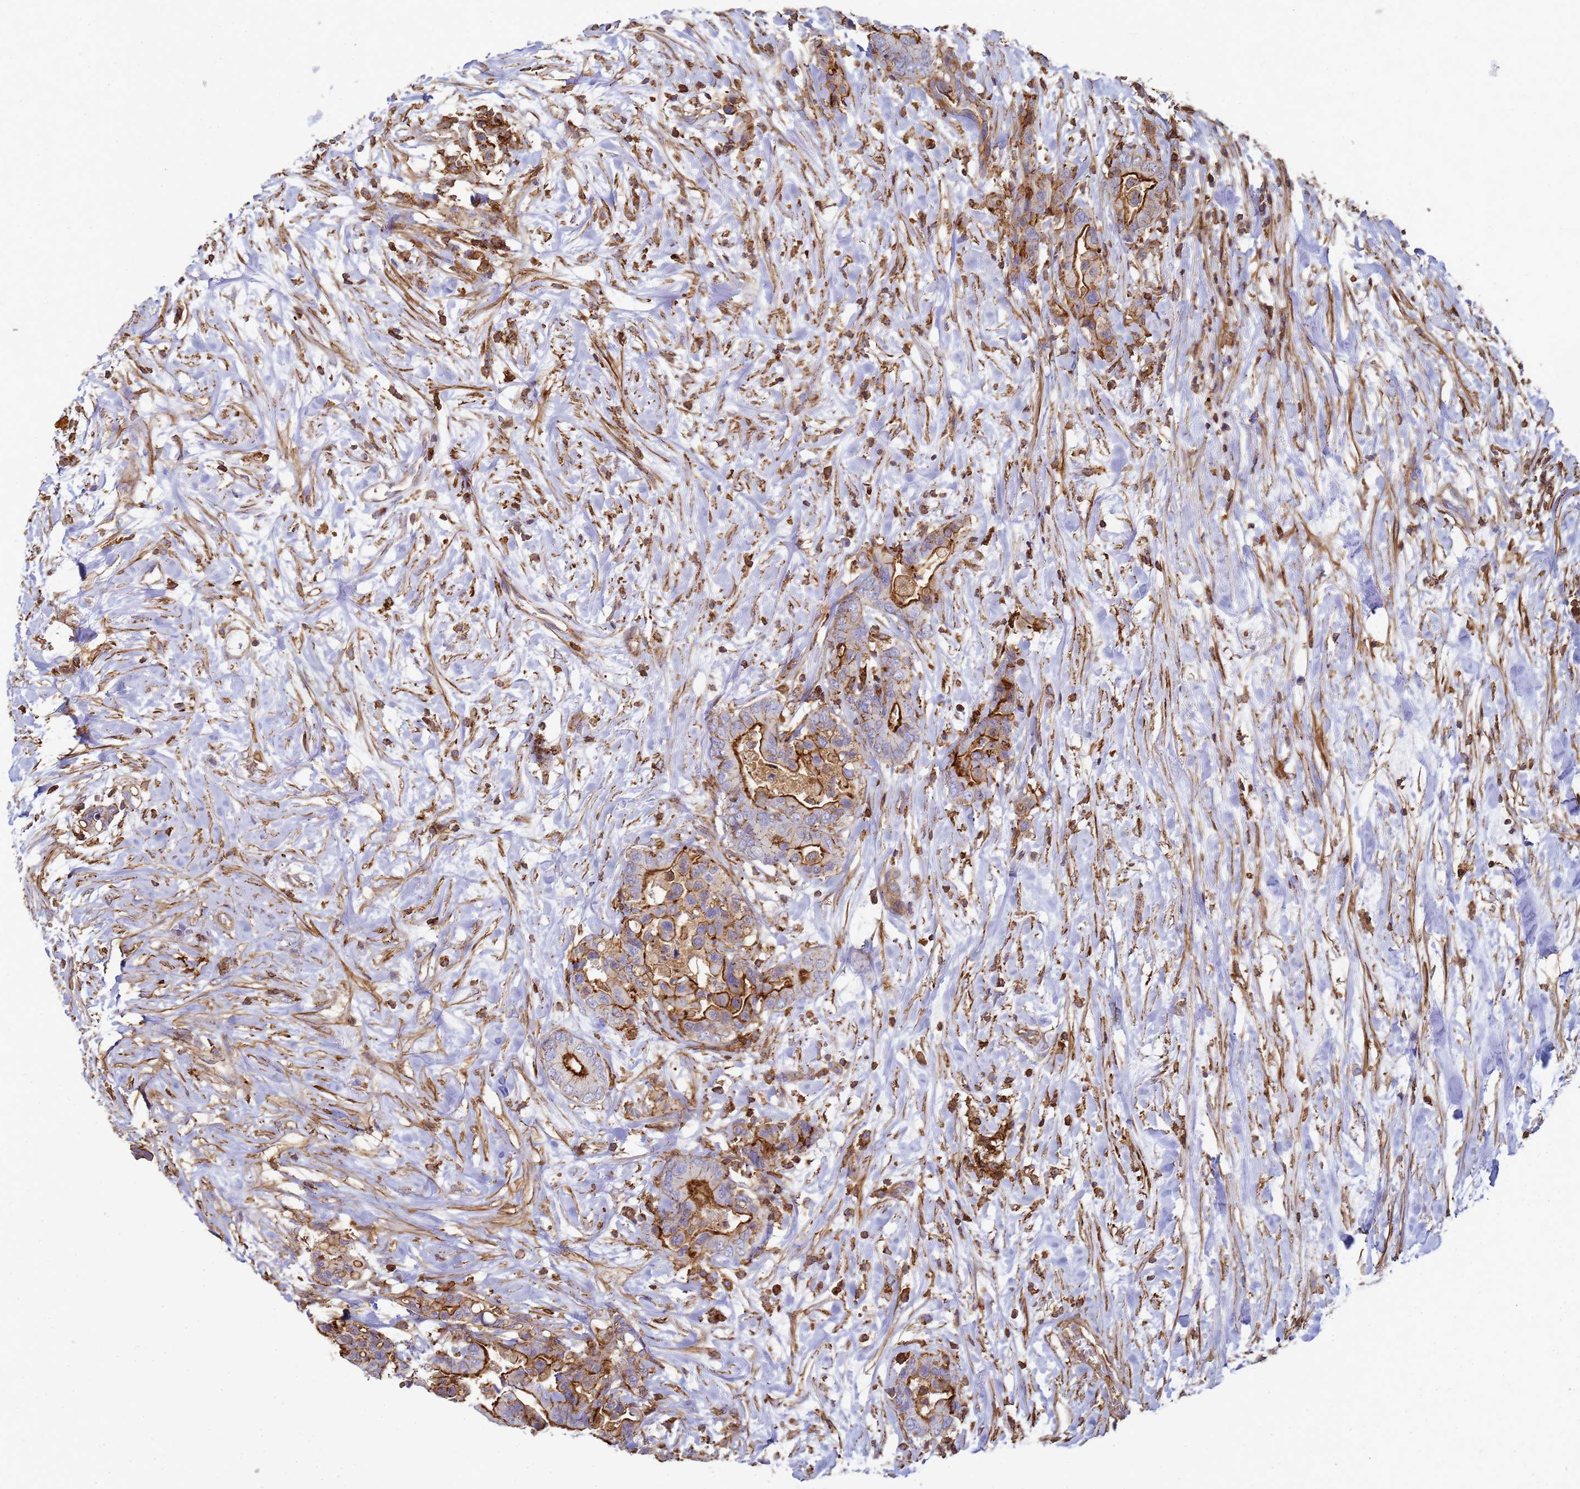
{"staining": {"intensity": "strong", "quantity": ">75%", "location": "cytoplasmic/membranous"}, "tissue": "colorectal cancer", "cell_type": "Tumor cells", "image_type": "cancer", "snomed": [{"axis": "morphology", "description": "Normal tissue, NOS"}, {"axis": "morphology", "description": "Adenocarcinoma, NOS"}, {"axis": "topography", "description": "Colon"}], "caption": "There is high levels of strong cytoplasmic/membranous positivity in tumor cells of colorectal cancer, as demonstrated by immunohistochemical staining (brown color).", "gene": "ACTB", "patient": {"sex": "male", "age": 82}}